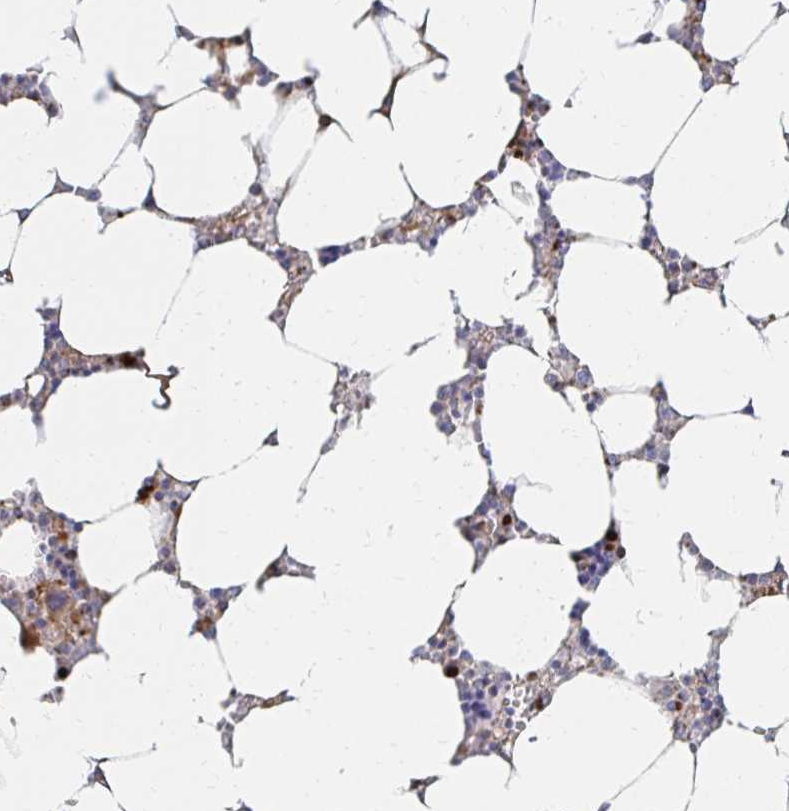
{"staining": {"intensity": "strong", "quantity": "<25%", "location": "cytoplasmic/membranous"}, "tissue": "bone marrow", "cell_type": "Hematopoietic cells", "image_type": "normal", "snomed": [{"axis": "morphology", "description": "Normal tissue, NOS"}, {"axis": "topography", "description": "Bone marrow"}], "caption": "Immunohistochemical staining of normal human bone marrow reveals <25% levels of strong cytoplasmic/membranous protein expression in about <25% of hematopoietic cells. The staining was performed using DAB to visualize the protein expression in brown, while the nuclei were stained in blue with hematoxylin (Magnification: 20x).", "gene": "MAN1A1", "patient": {"sex": "male", "age": 64}}